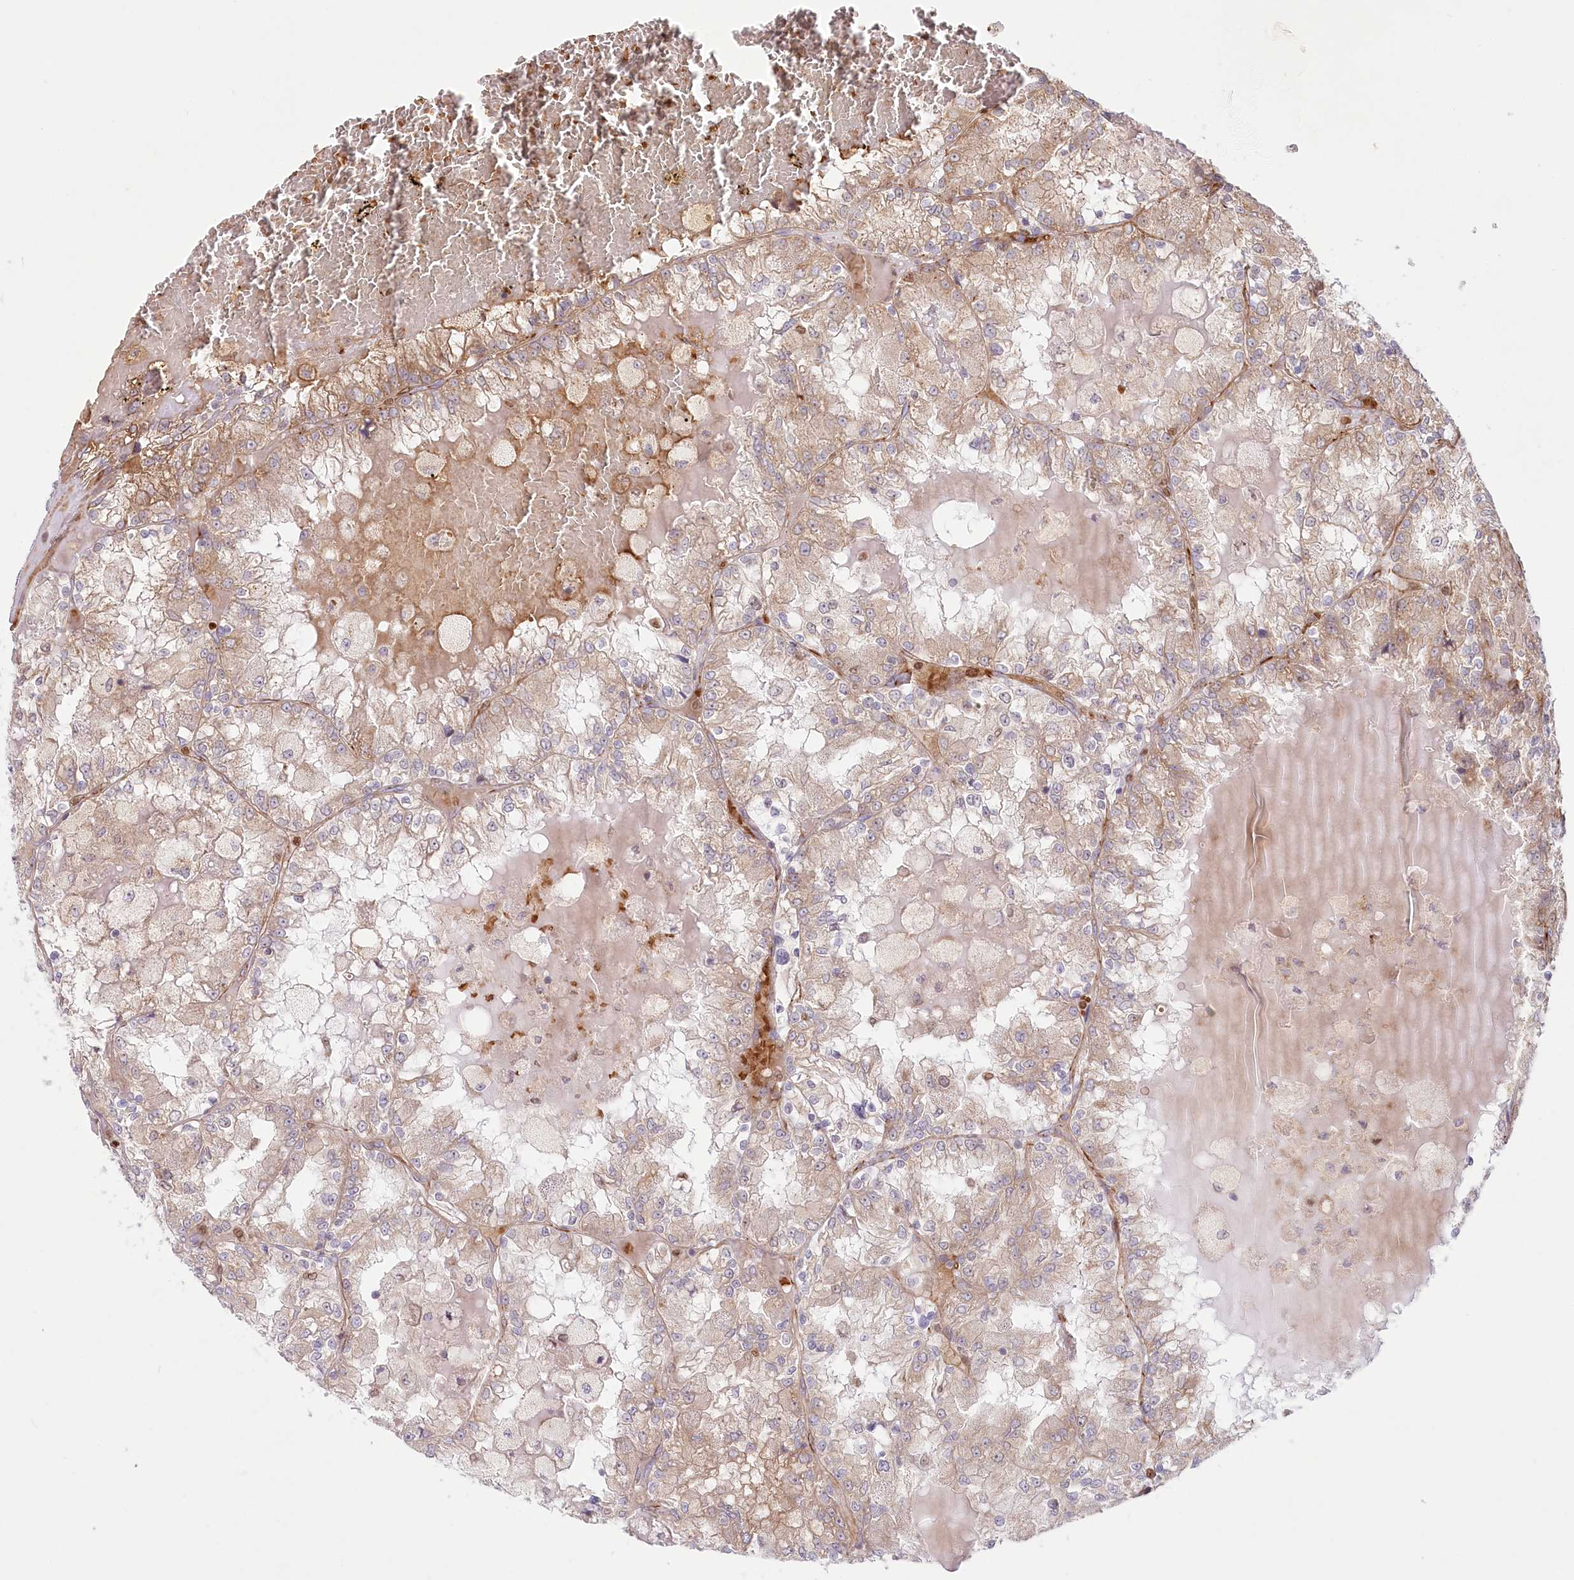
{"staining": {"intensity": "weak", "quantity": "<25%", "location": "cytoplasmic/membranous"}, "tissue": "renal cancer", "cell_type": "Tumor cells", "image_type": "cancer", "snomed": [{"axis": "morphology", "description": "Adenocarcinoma, NOS"}, {"axis": "topography", "description": "Kidney"}], "caption": "Renal adenocarcinoma stained for a protein using IHC shows no positivity tumor cells.", "gene": "COMMD3", "patient": {"sex": "female", "age": 56}}